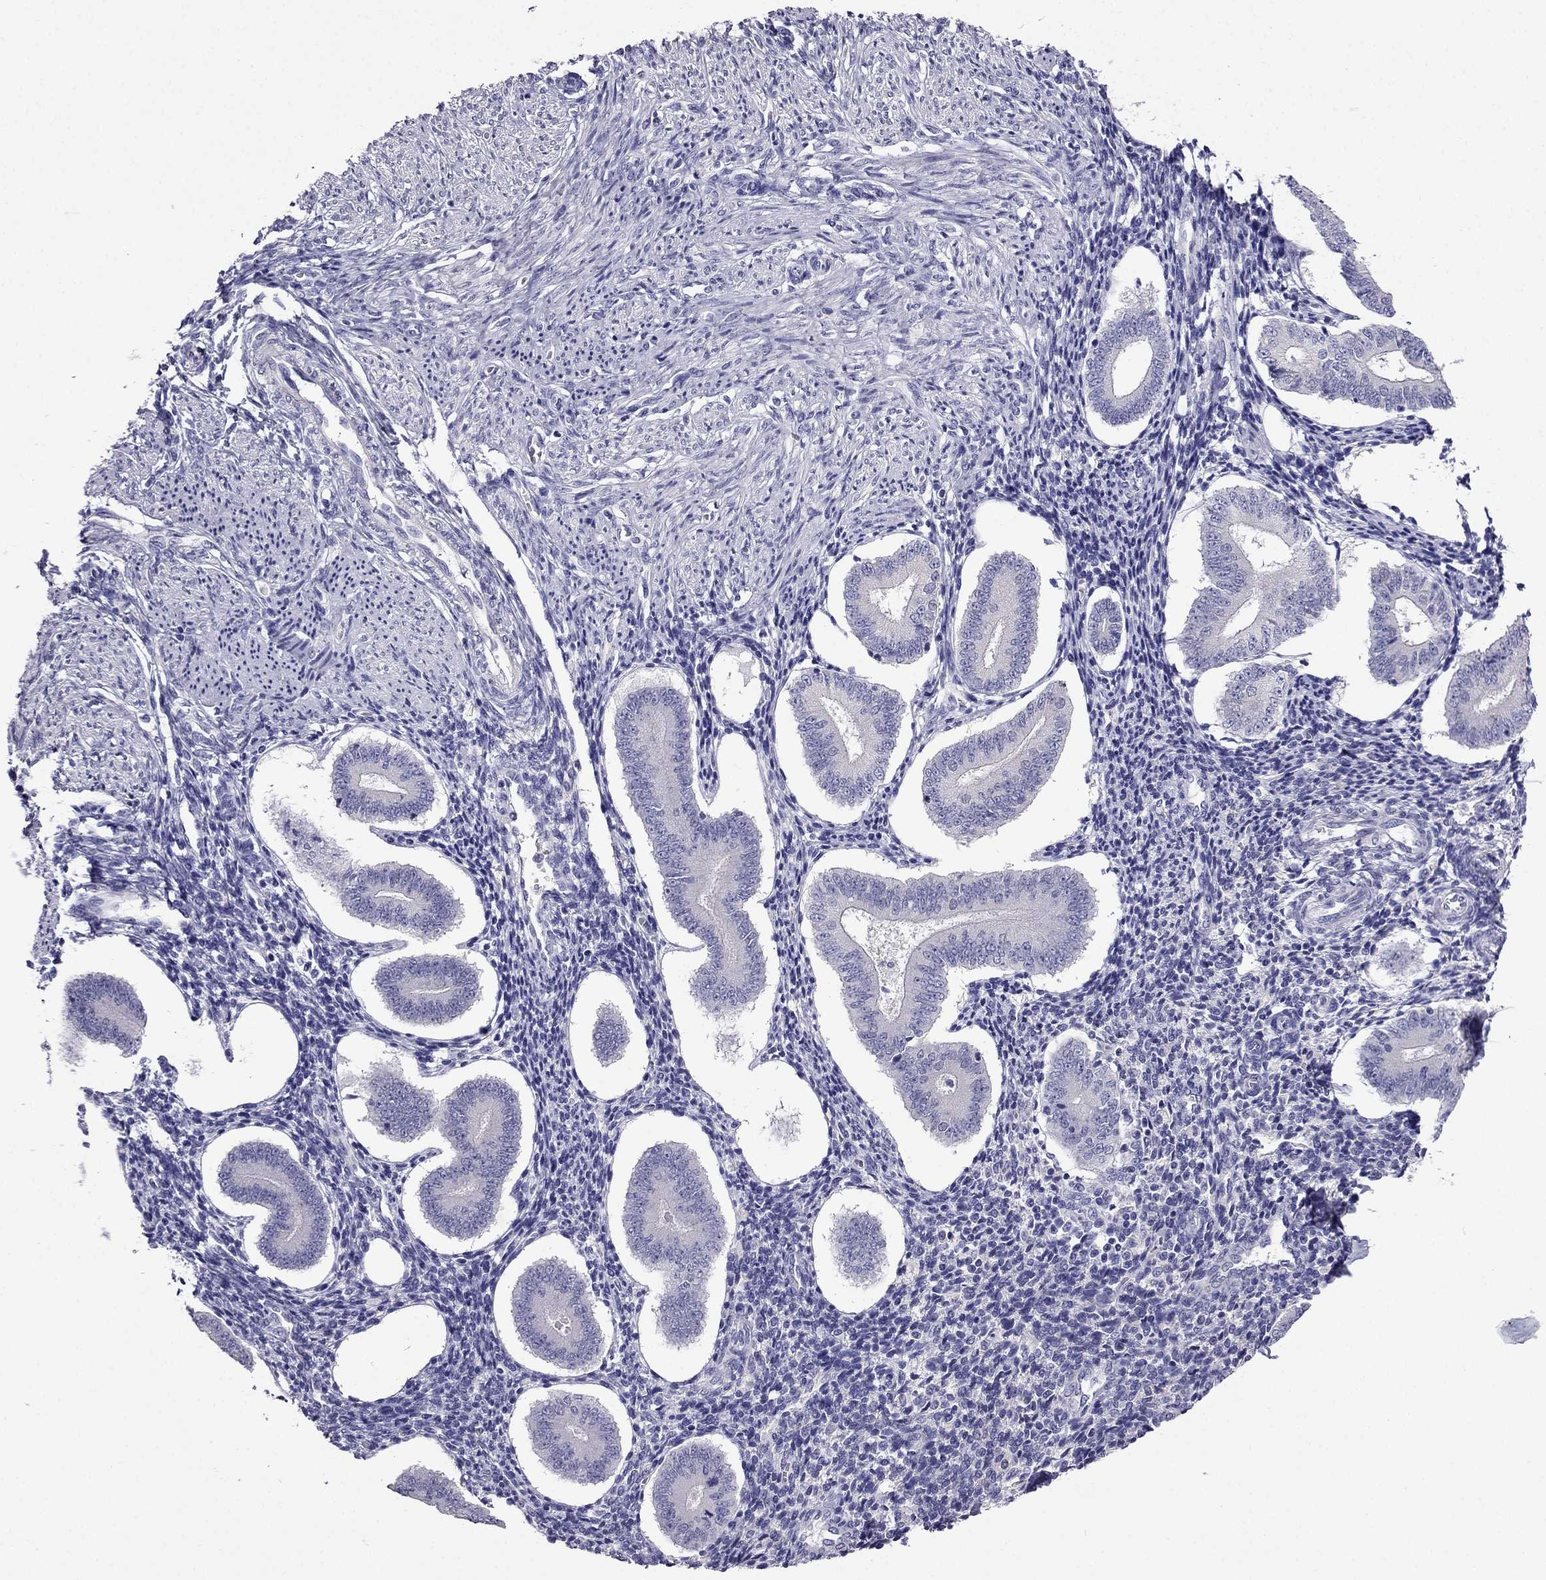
{"staining": {"intensity": "negative", "quantity": "none", "location": "none"}, "tissue": "endometrium", "cell_type": "Cells in endometrial stroma", "image_type": "normal", "snomed": [{"axis": "morphology", "description": "Normal tissue, NOS"}, {"axis": "topography", "description": "Endometrium"}], "caption": "There is no significant staining in cells in endometrial stroma of endometrium. The staining is performed using DAB (3,3'-diaminobenzidine) brown chromogen with nuclei counter-stained in using hematoxylin.", "gene": "SCNN1D", "patient": {"sex": "female", "age": 40}}